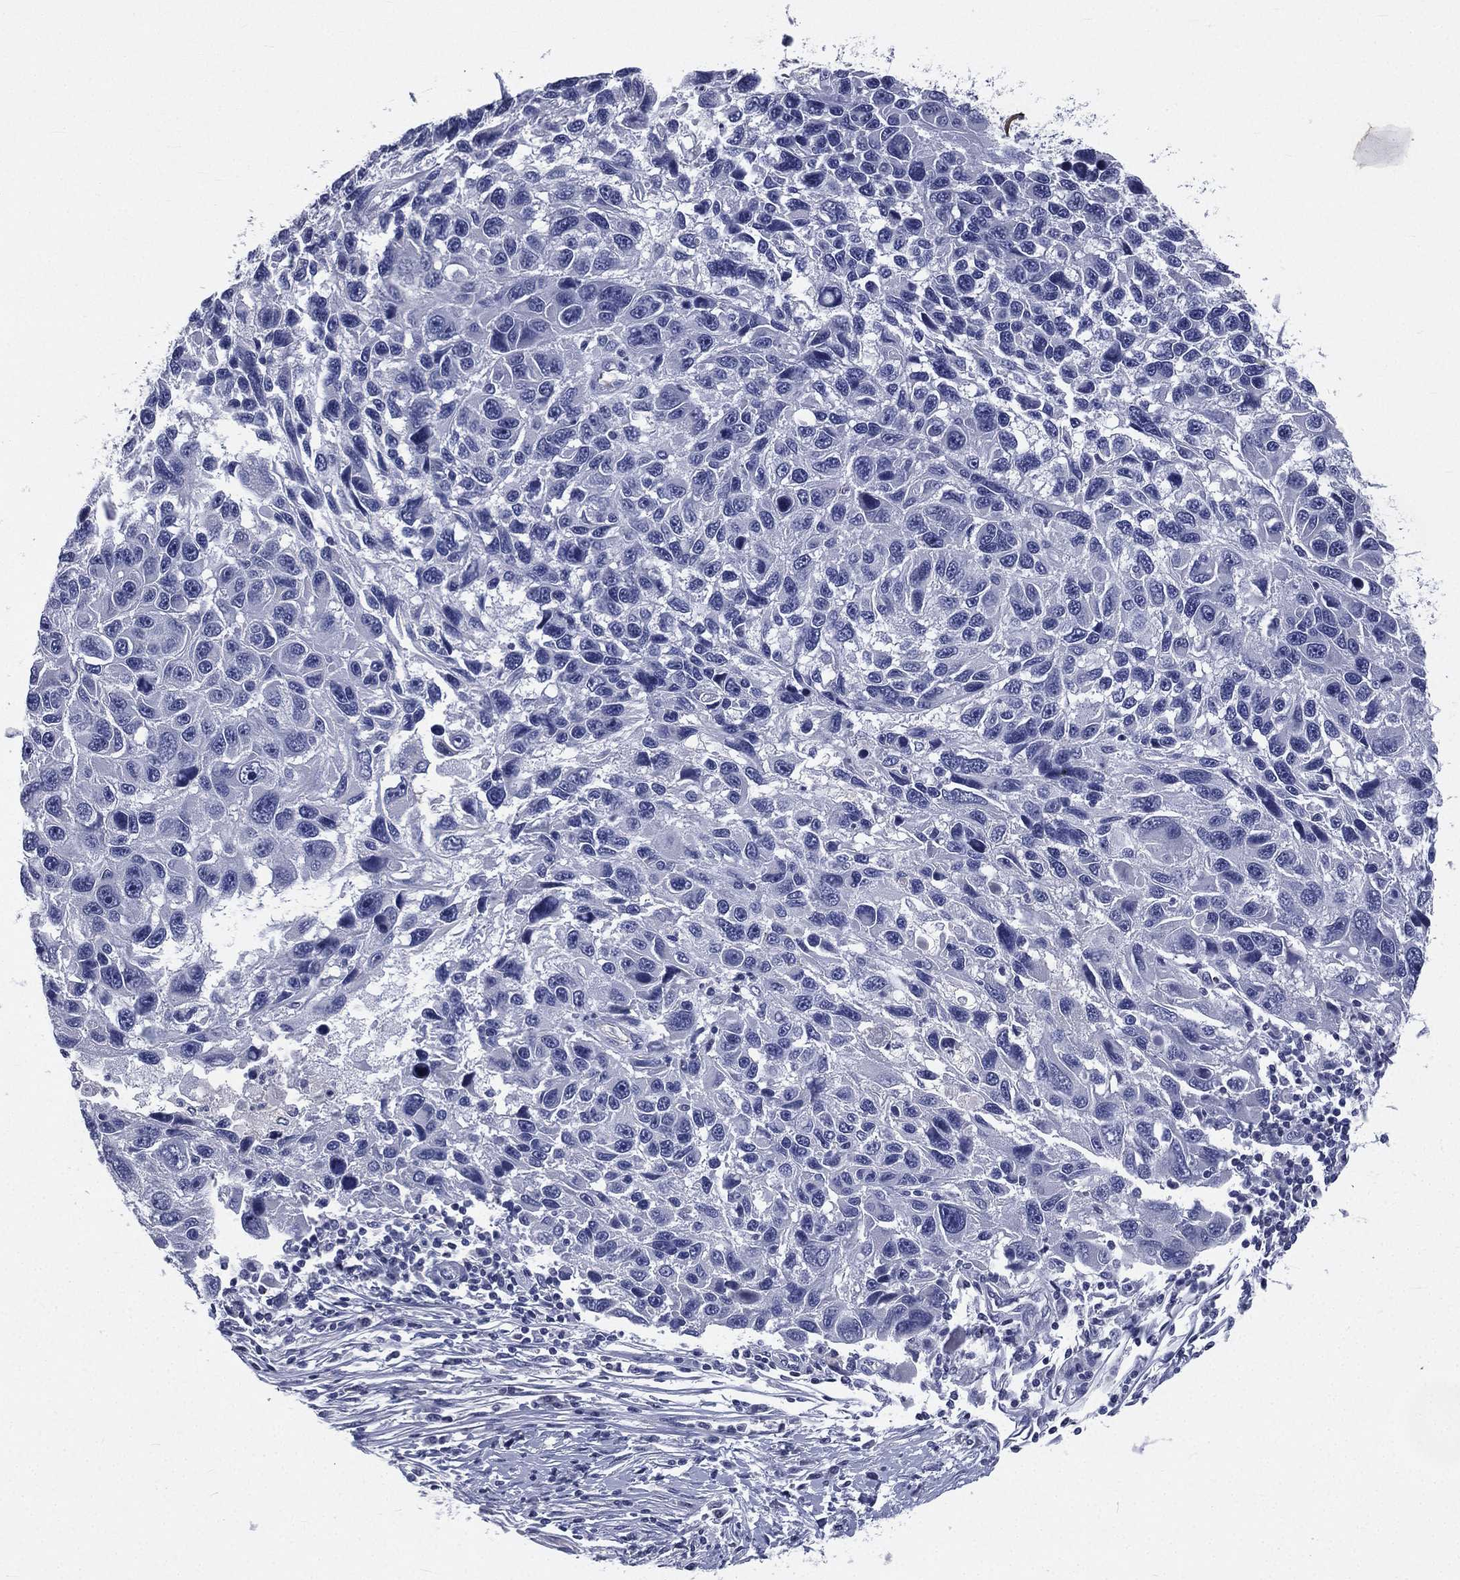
{"staining": {"intensity": "negative", "quantity": "none", "location": "none"}, "tissue": "melanoma", "cell_type": "Tumor cells", "image_type": "cancer", "snomed": [{"axis": "morphology", "description": "Malignant melanoma, NOS"}, {"axis": "topography", "description": "Skin"}], "caption": "High magnification brightfield microscopy of melanoma stained with DAB (brown) and counterstained with hematoxylin (blue): tumor cells show no significant expression. (DAB (3,3'-diaminobenzidine) immunohistochemistry, high magnification).", "gene": "IFT27", "patient": {"sex": "male", "age": 53}}